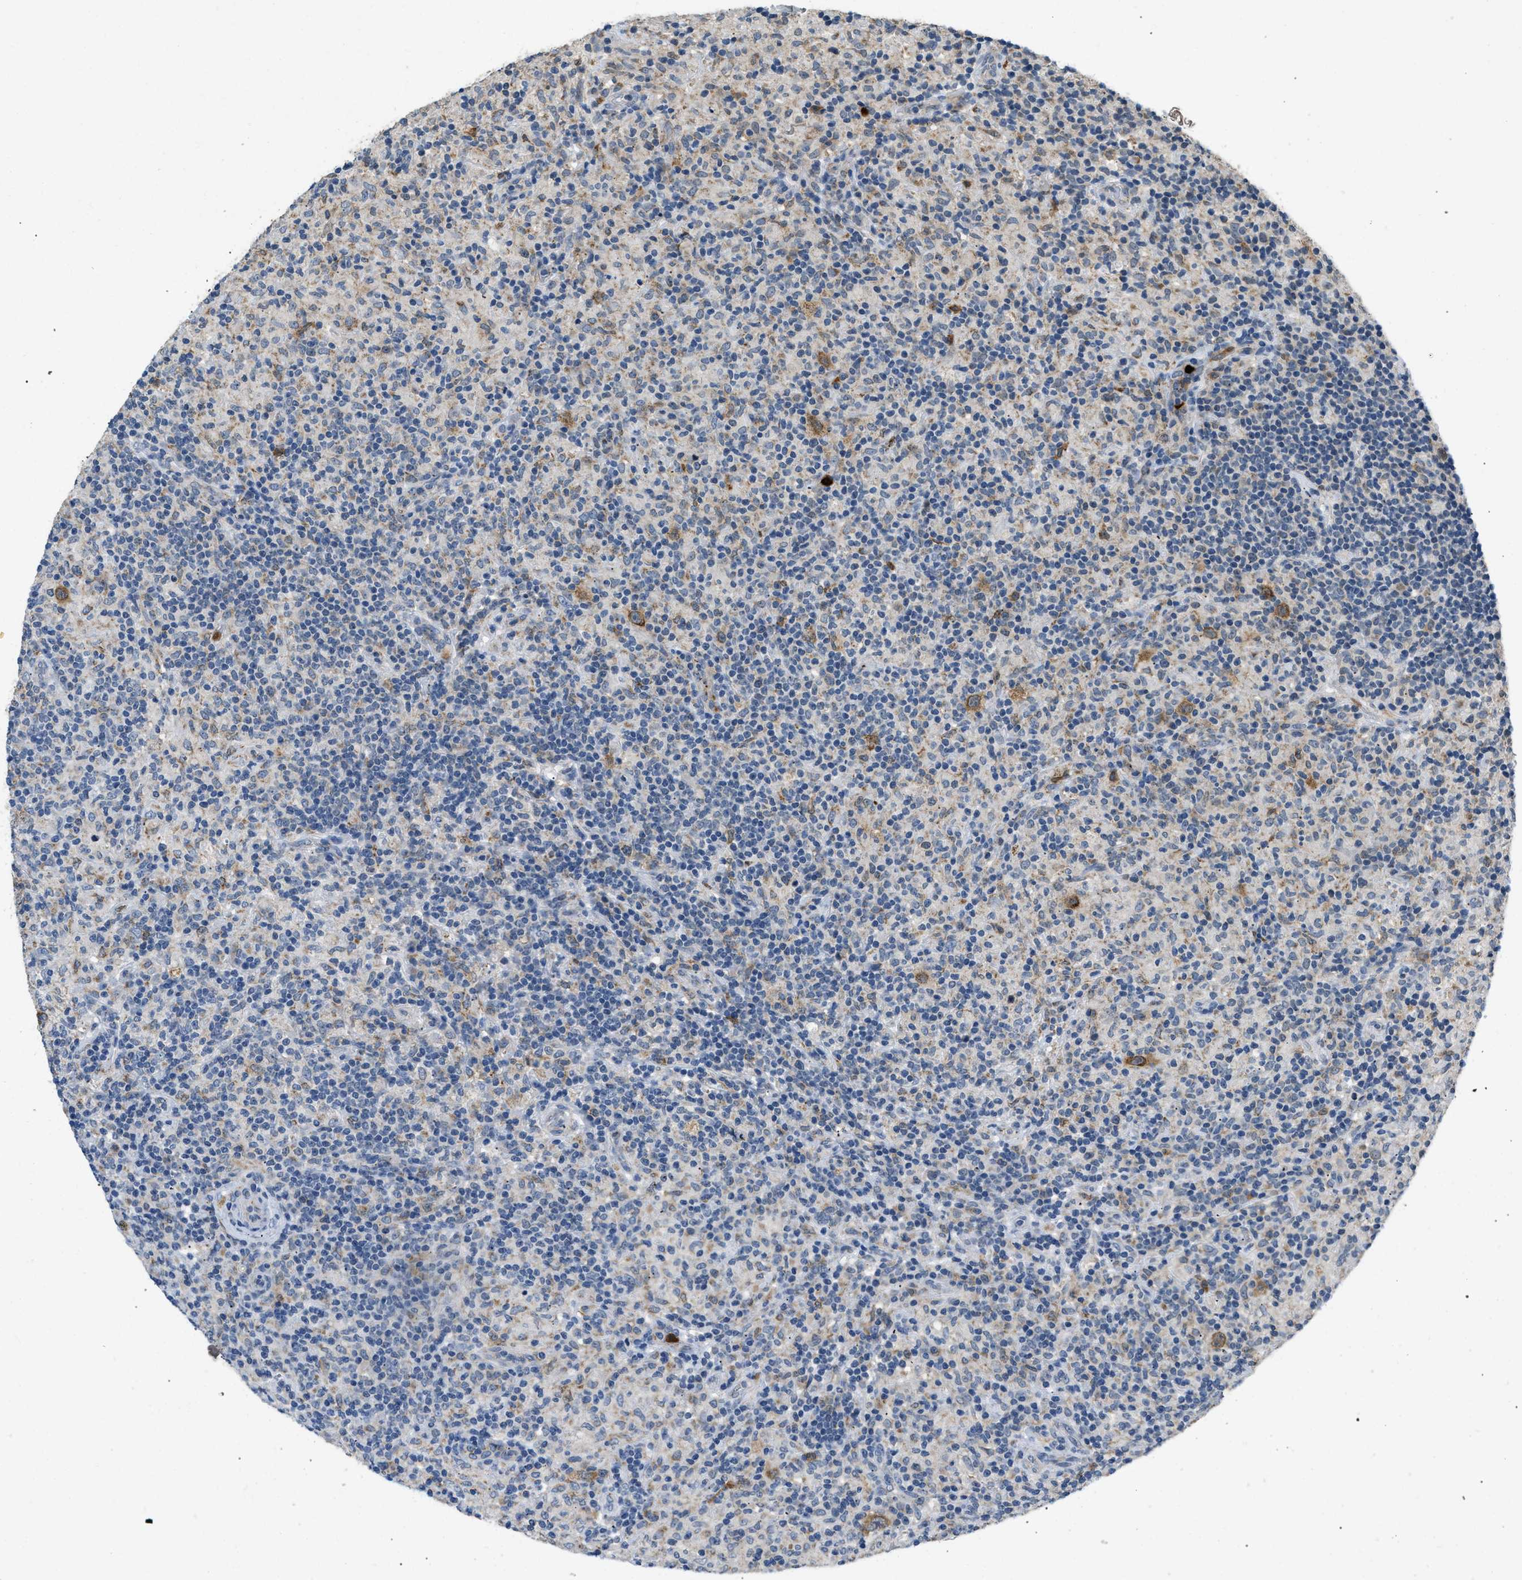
{"staining": {"intensity": "moderate", "quantity": "25%-75%", "location": "cytoplasmic/membranous"}, "tissue": "lymphoma", "cell_type": "Tumor cells", "image_type": "cancer", "snomed": [{"axis": "morphology", "description": "Hodgkin's disease, NOS"}, {"axis": "topography", "description": "Lymph node"}], "caption": "Lymphoma was stained to show a protein in brown. There is medium levels of moderate cytoplasmic/membranous positivity in about 25%-75% of tumor cells.", "gene": "TOMM34", "patient": {"sex": "male", "age": 70}}